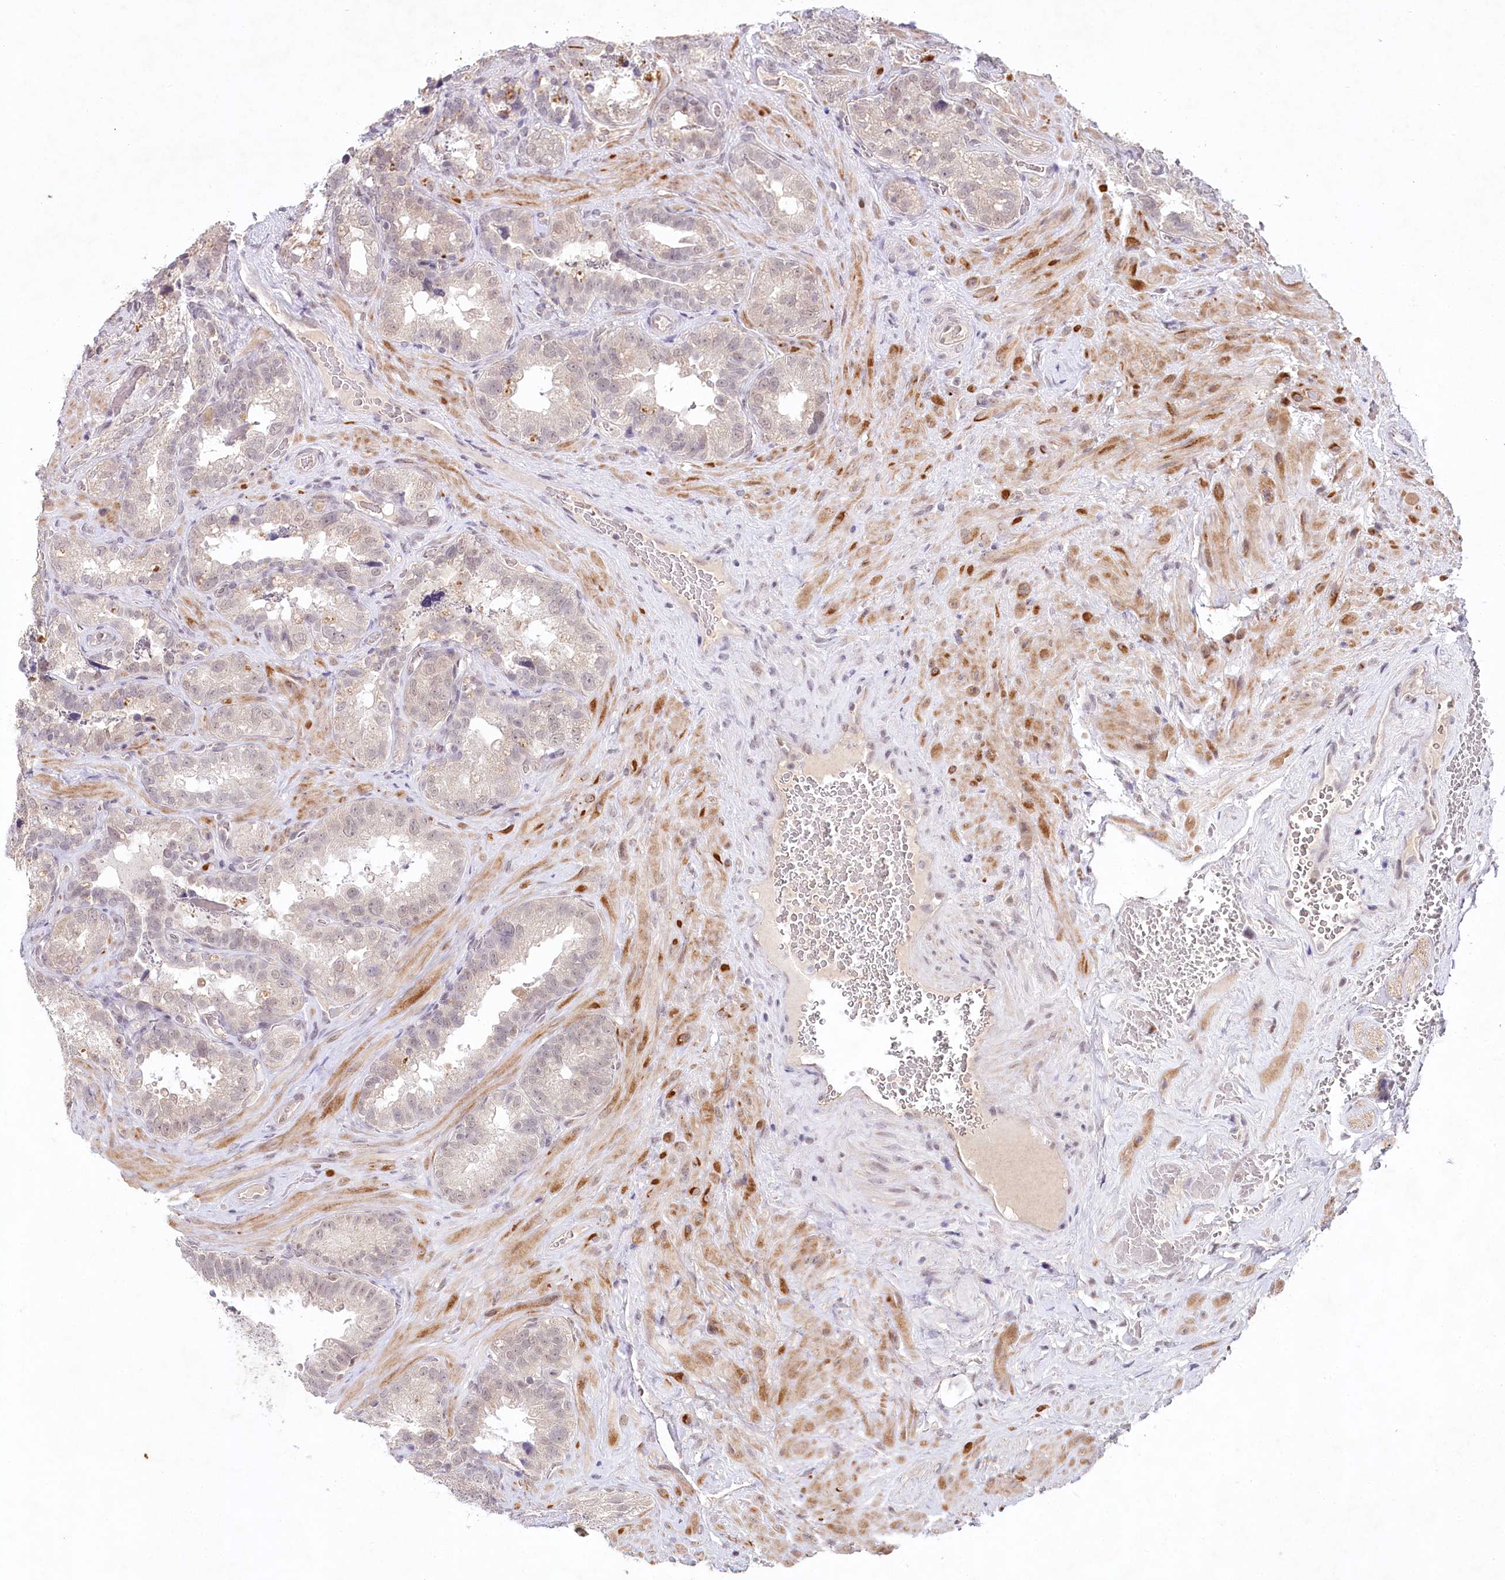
{"staining": {"intensity": "weak", "quantity": "<25%", "location": "nuclear"}, "tissue": "seminal vesicle", "cell_type": "Glandular cells", "image_type": "normal", "snomed": [{"axis": "morphology", "description": "Normal tissue, NOS"}, {"axis": "topography", "description": "Seminal veicle"}, {"axis": "topography", "description": "Peripheral nerve tissue"}], "caption": "The micrograph exhibits no significant expression in glandular cells of seminal vesicle. The staining was performed using DAB (3,3'-diaminobenzidine) to visualize the protein expression in brown, while the nuclei were stained in blue with hematoxylin (Magnification: 20x).", "gene": "AMTN", "patient": {"sex": "male", "age": 67}}